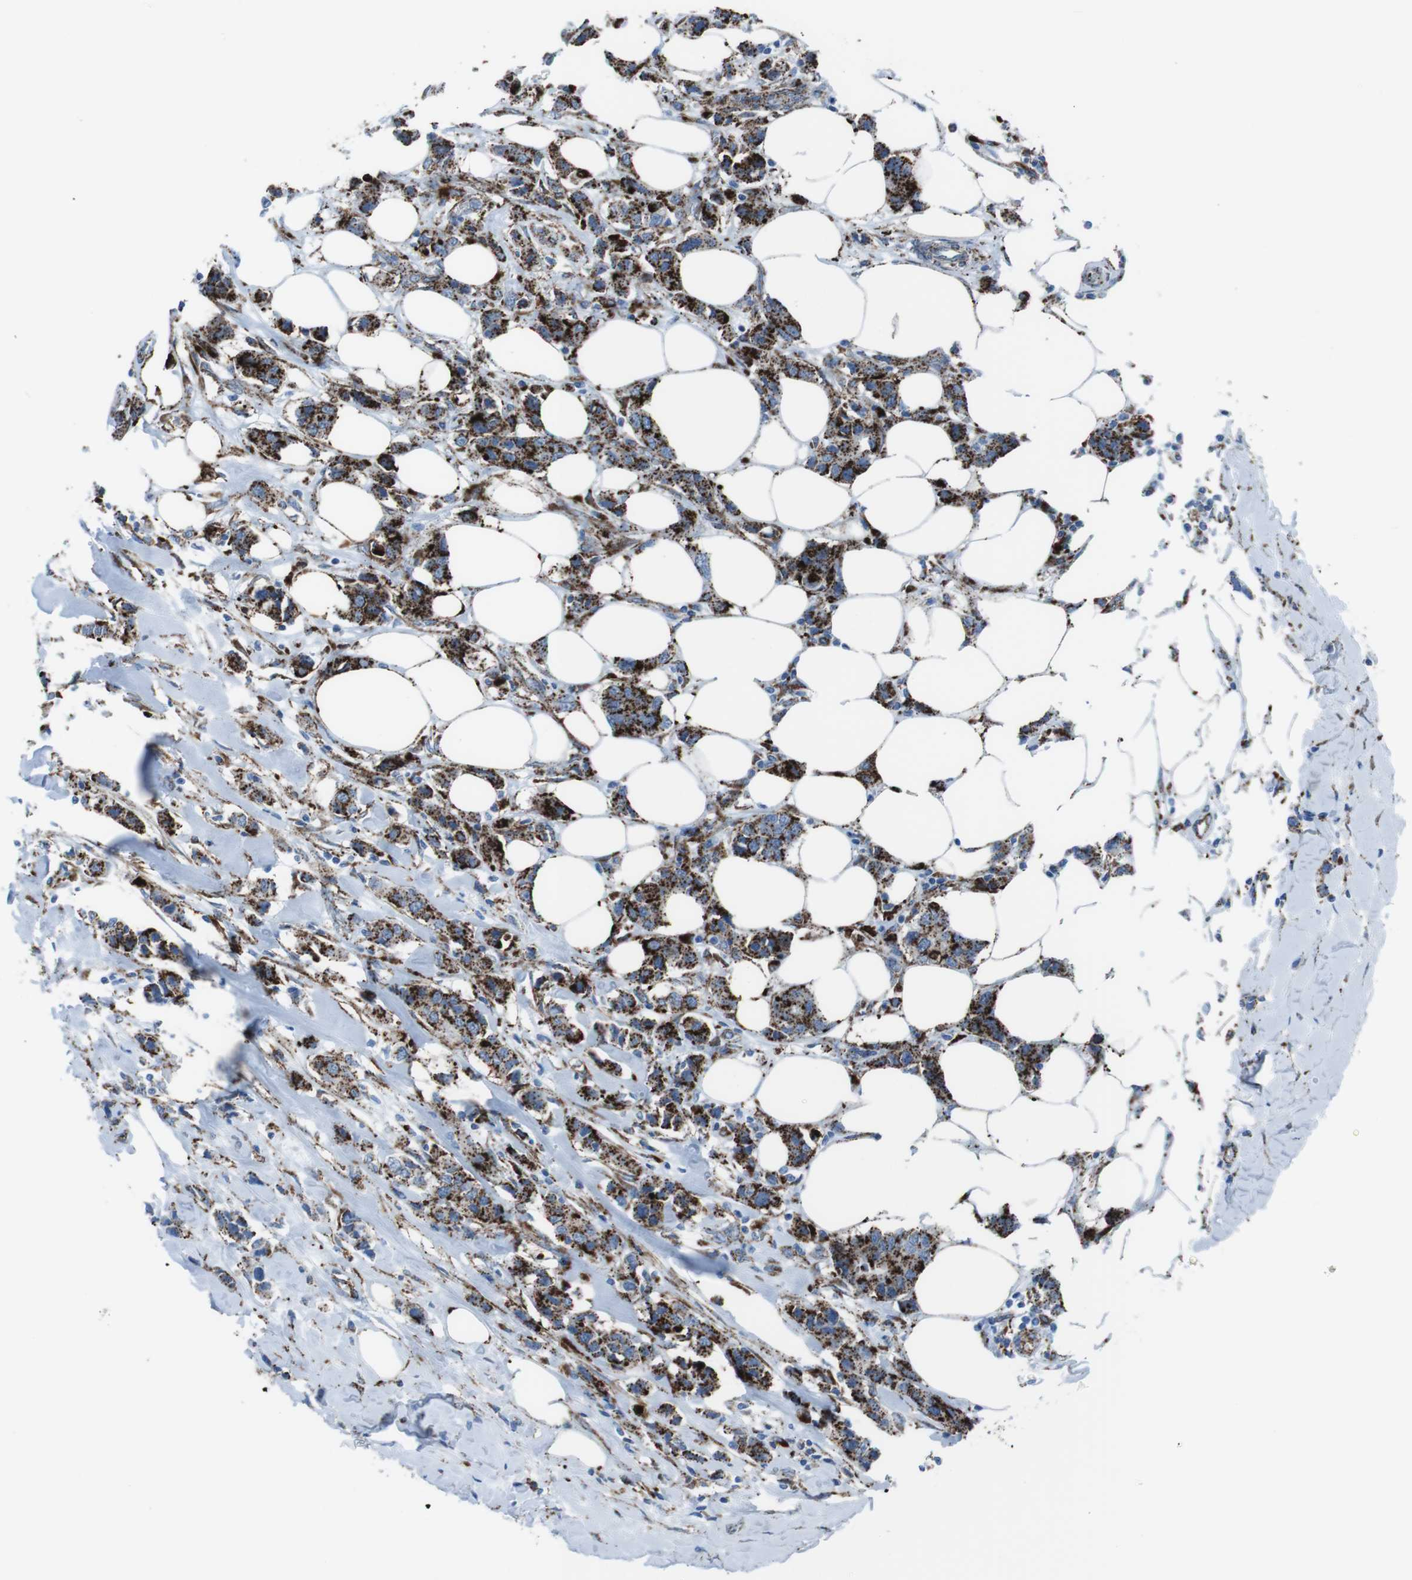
{"staining": {"intensity": "strong", "quantity": ">75%", "location": "cytoplasmic/membranous"}, "tissue": "breast cancer", "cell_type": "Tumor cells", "image_type": "cancer", "snomed": [{"axis": "morphology", "description": "Normal tissue, NOS"}, {"axis": "morphology", "description": "Duct carcinoma"}, {"axis": "topography", "description": "Breast"}], "caption": "Breast invasive ductal carcinoma stained for a protein reveals strong cytoplasmic/membranous positivity in tumor cells.", "gene": "SCARB2", "patient": {"sex": "female", "age": 50}}